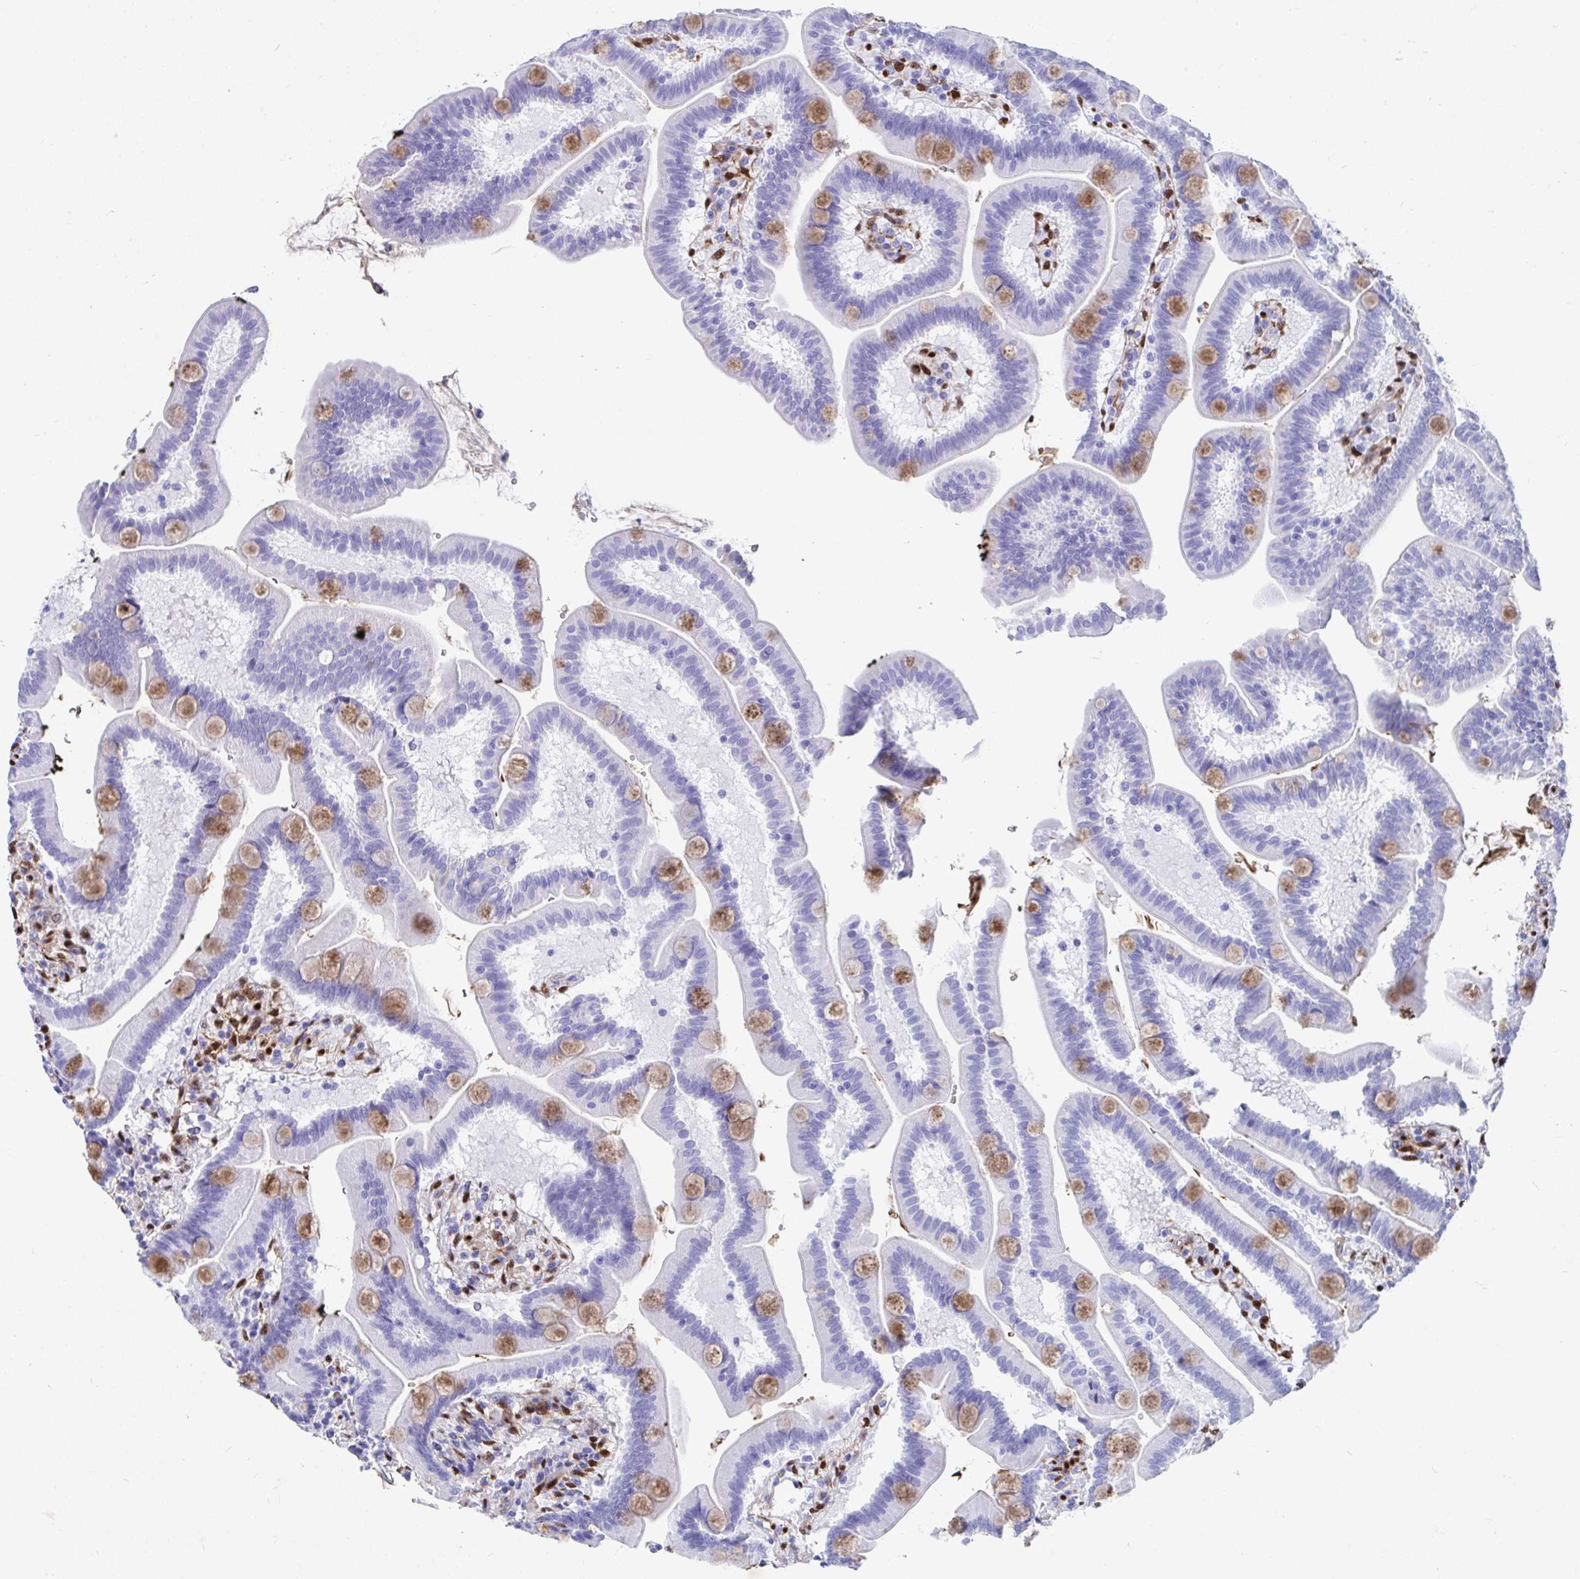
{"staining": {"intensity": "moderate", "quantity": "25%-75%", "location": "cytoplasmic/membranous"}, "tissue": "duodenum", "cell_type": "Glandular cells", "image_type": "normal", "snomed": [{"axis": "morphology", "description": "Normal tissue, NOS"}, {"axis": "topography", "description": "Duodenum"}], "caption": "DAB immunohistochemical staining of benign duodenum demonstrates moderate cytoplasmic/membranous protein staining in about 25%-75% of glandular cells.", "gene": "RBPMS", "patient": {"sex": "male", "age": 59}}